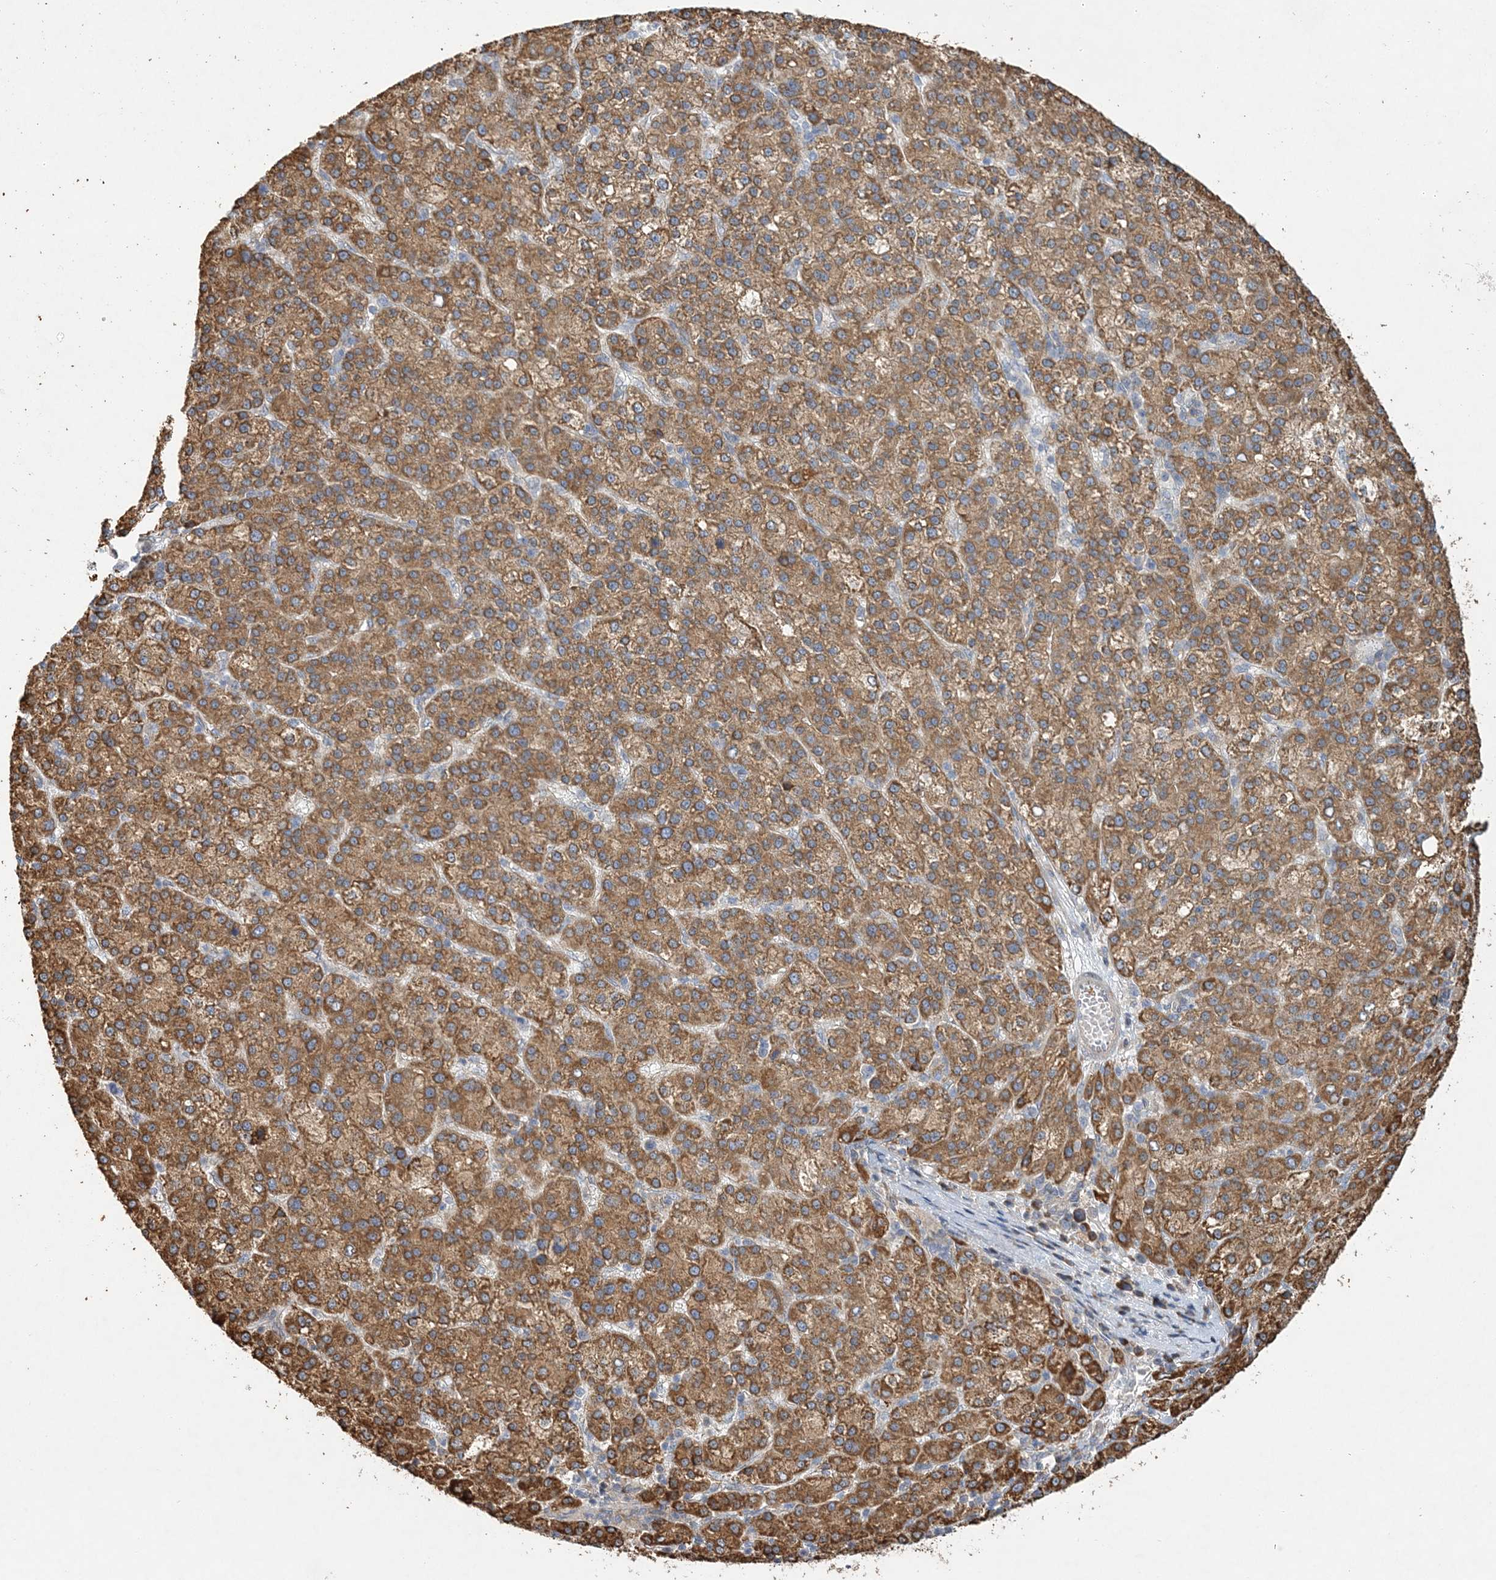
{"staining": {"intensity": "moderate", "quantity": ">75%", "location": "cytoplasmic/membranous"}, "tissue": "liver cancer", "cell_type": "Tumor cells", "image_type": "cancer", "snomed": [{"axis": "morphology", "description": "Carcinoma, Hepatocellular, NOS"}, {"axis": "topography", "description": "Liver"}], "caption": "DAB immunohistochemical staining of liver cancer reveals moderate cytoplasmic/membranous protein positivity in approximately >75% of tumor cells.", "gene": "ZFYVE16", "patient": {"sex": "female", "age": 58}}